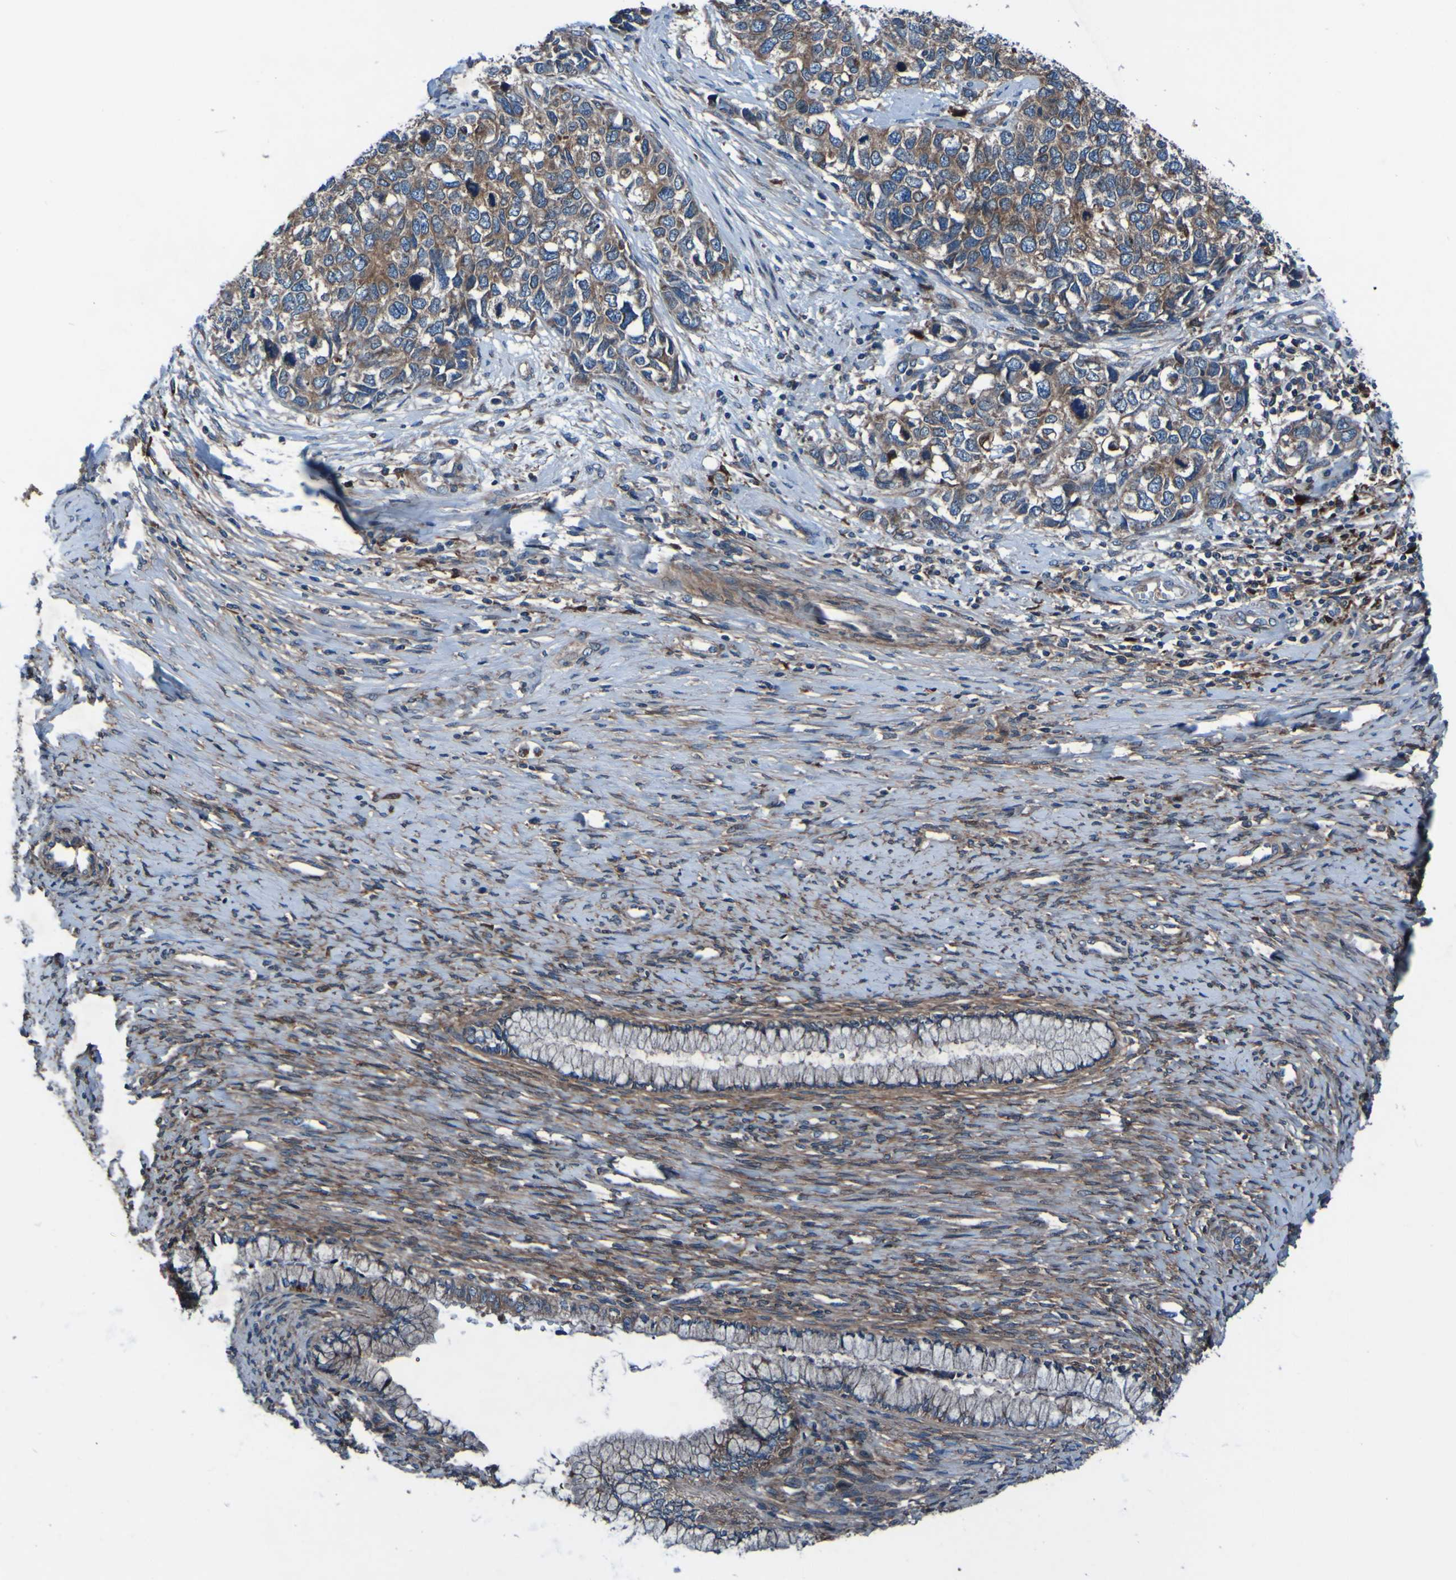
{"staining": {"intensity": "strong", "quantity": ">75%", "location": "cytoplasmic/membranous"}, "tissue": "cervical cancer", "cell_type": "Tumor cells", "image_type": "cancer", "snomed": [{"axis": "morphology", "description": "Squamous cell carcinoma, NOS"}, {"axis": "topography", "description": "Cervix"}], "caption": "An immunohistochemistry photomicrograph of neoplastic tissue is shown. Protein staining in brown shows strong cytoplasmic/membranous positivity in cervical squamous cell carcinoma within tumor cells. (Brightfield microscopy of DAB IHC at high magnification).", "gene": "RAB5B", "patient": {"sex": "female", "age": 63}}